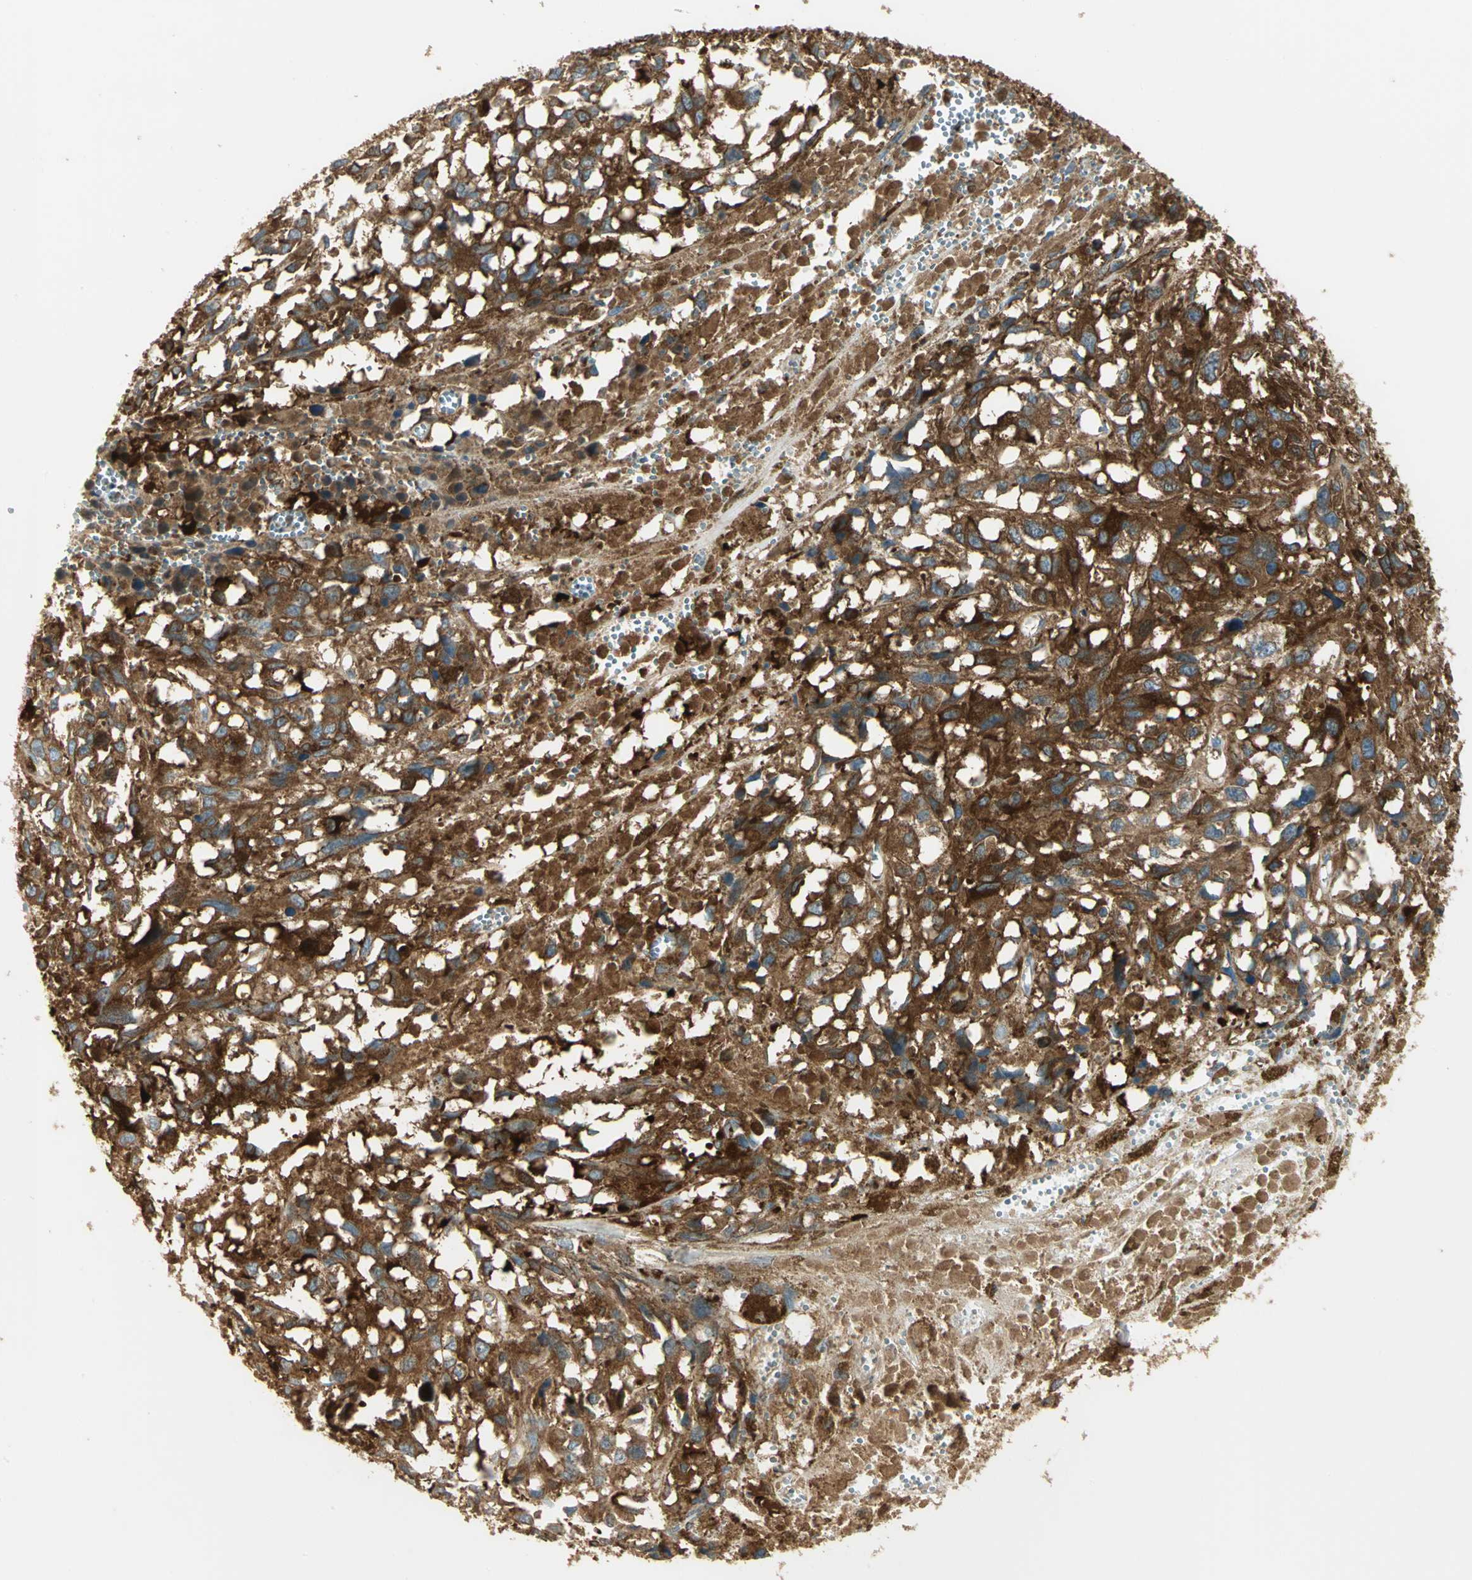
{"staining": {"intensity": "strong", "quantity": ">75%", "location": "cytoplasmic/membranous"}, "tissue": "melanoma", "cell_type": "Tumor cells", "image_type": "cancer", "snomed": [{"axis": "morphology", "description": "Malignant melanoma, Metastatic site"}, {"axis": "topography", "description": "Lymph node"}], "caption": "Strong cytoplasmic/membranous staining is identified in approximately >75% of tumor cells in melanoma.", "gene": "WARS1", "patient": {"sex": "male", "age": 59}}